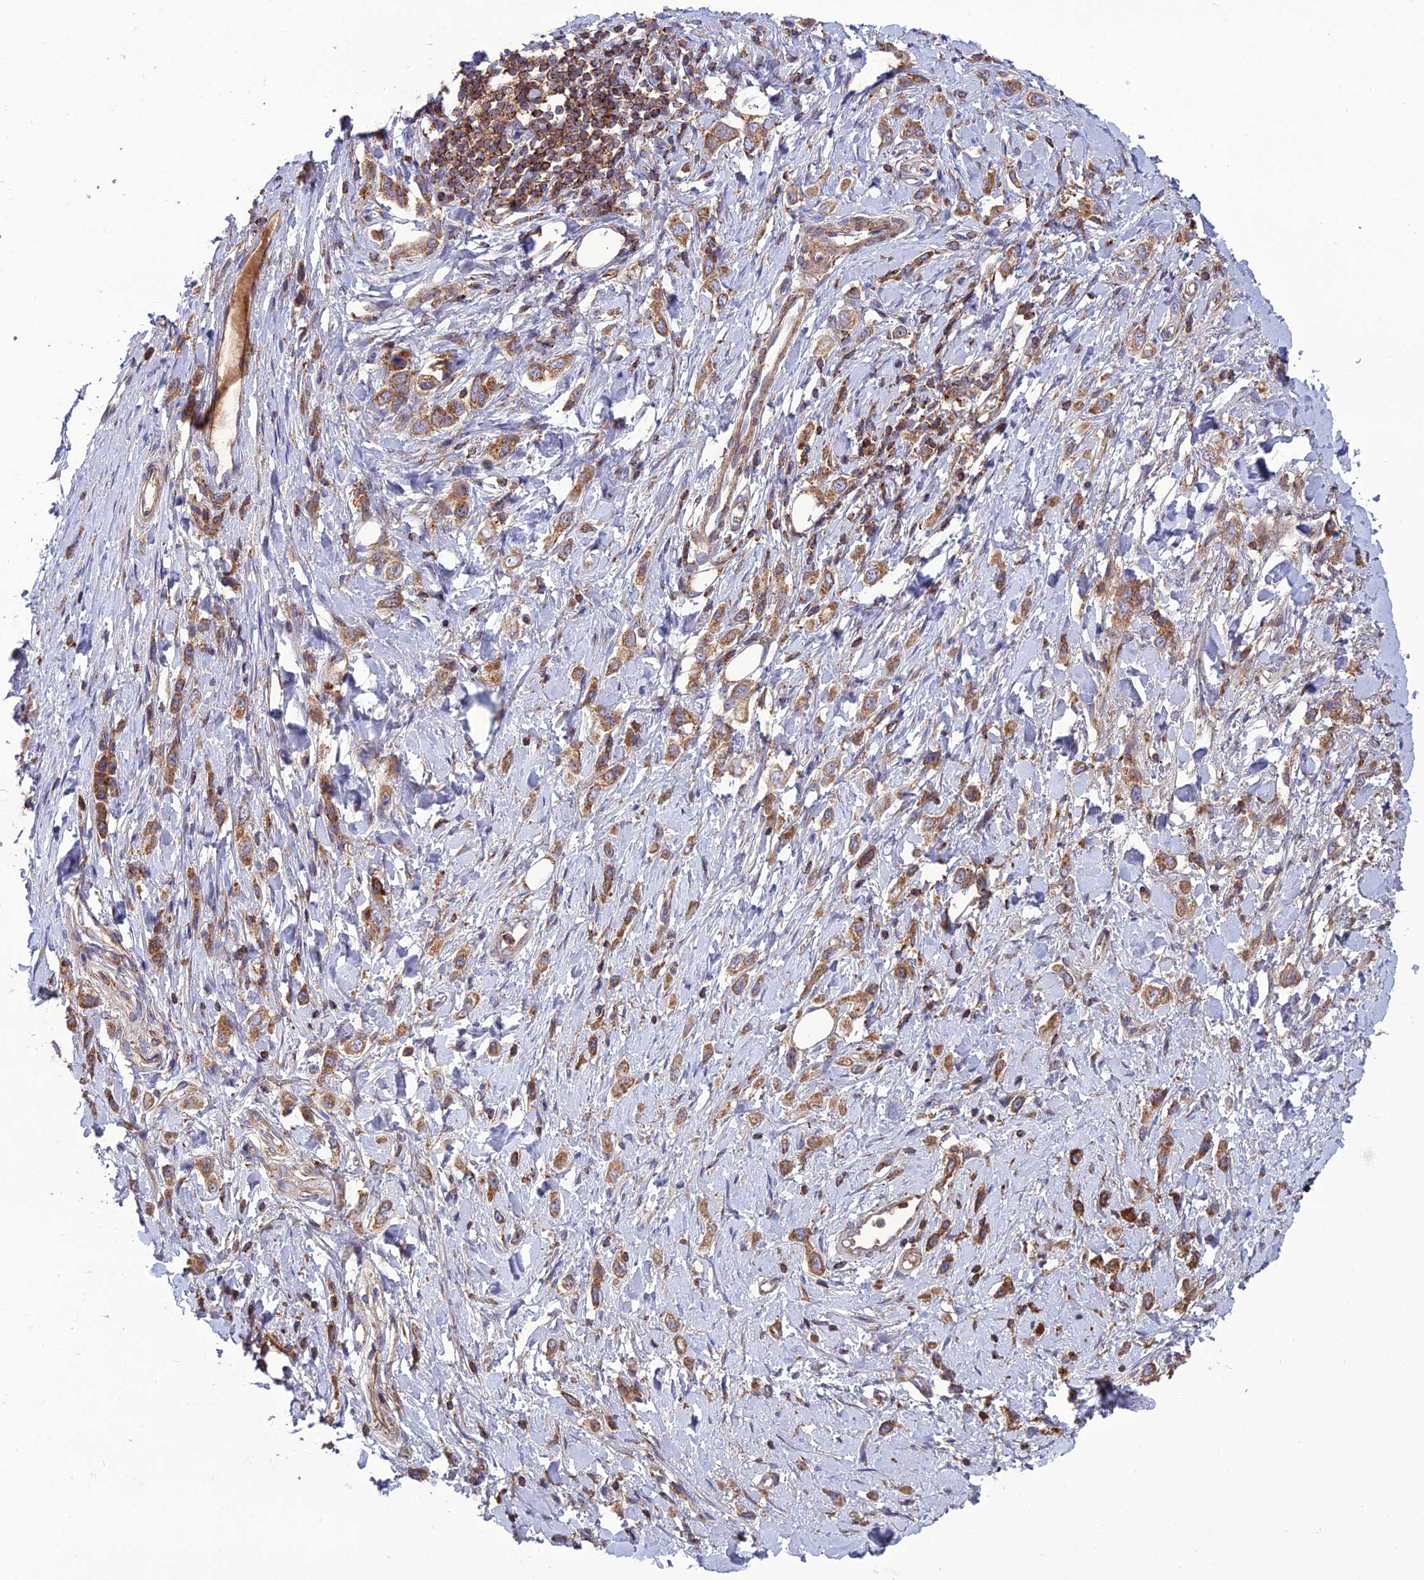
{"staining": {"intensity": "moderate", "quantity": ">75%", "location": "cytoplasmic/membranous"}, "tissue": "stomach cancer", "cell_type": "Tumor cells", "image_type": "cancer", "snomed": [{"axis": "morphology", "description": "Adenocarcinoma, NOS"}, {"axis": "topography", "description": "Stomach"}], "caption": "Adenocarcinoma (stomach) stained with immunohistochemistry (IHC) displays moderate cytoplasmic/membranous staining in approximately >75% of tumor cells. (Brightfield microscopy of DAB IHC at high magnification).", "gene": "LNPEP", "patient": {"sex": "female", "age": 65}}